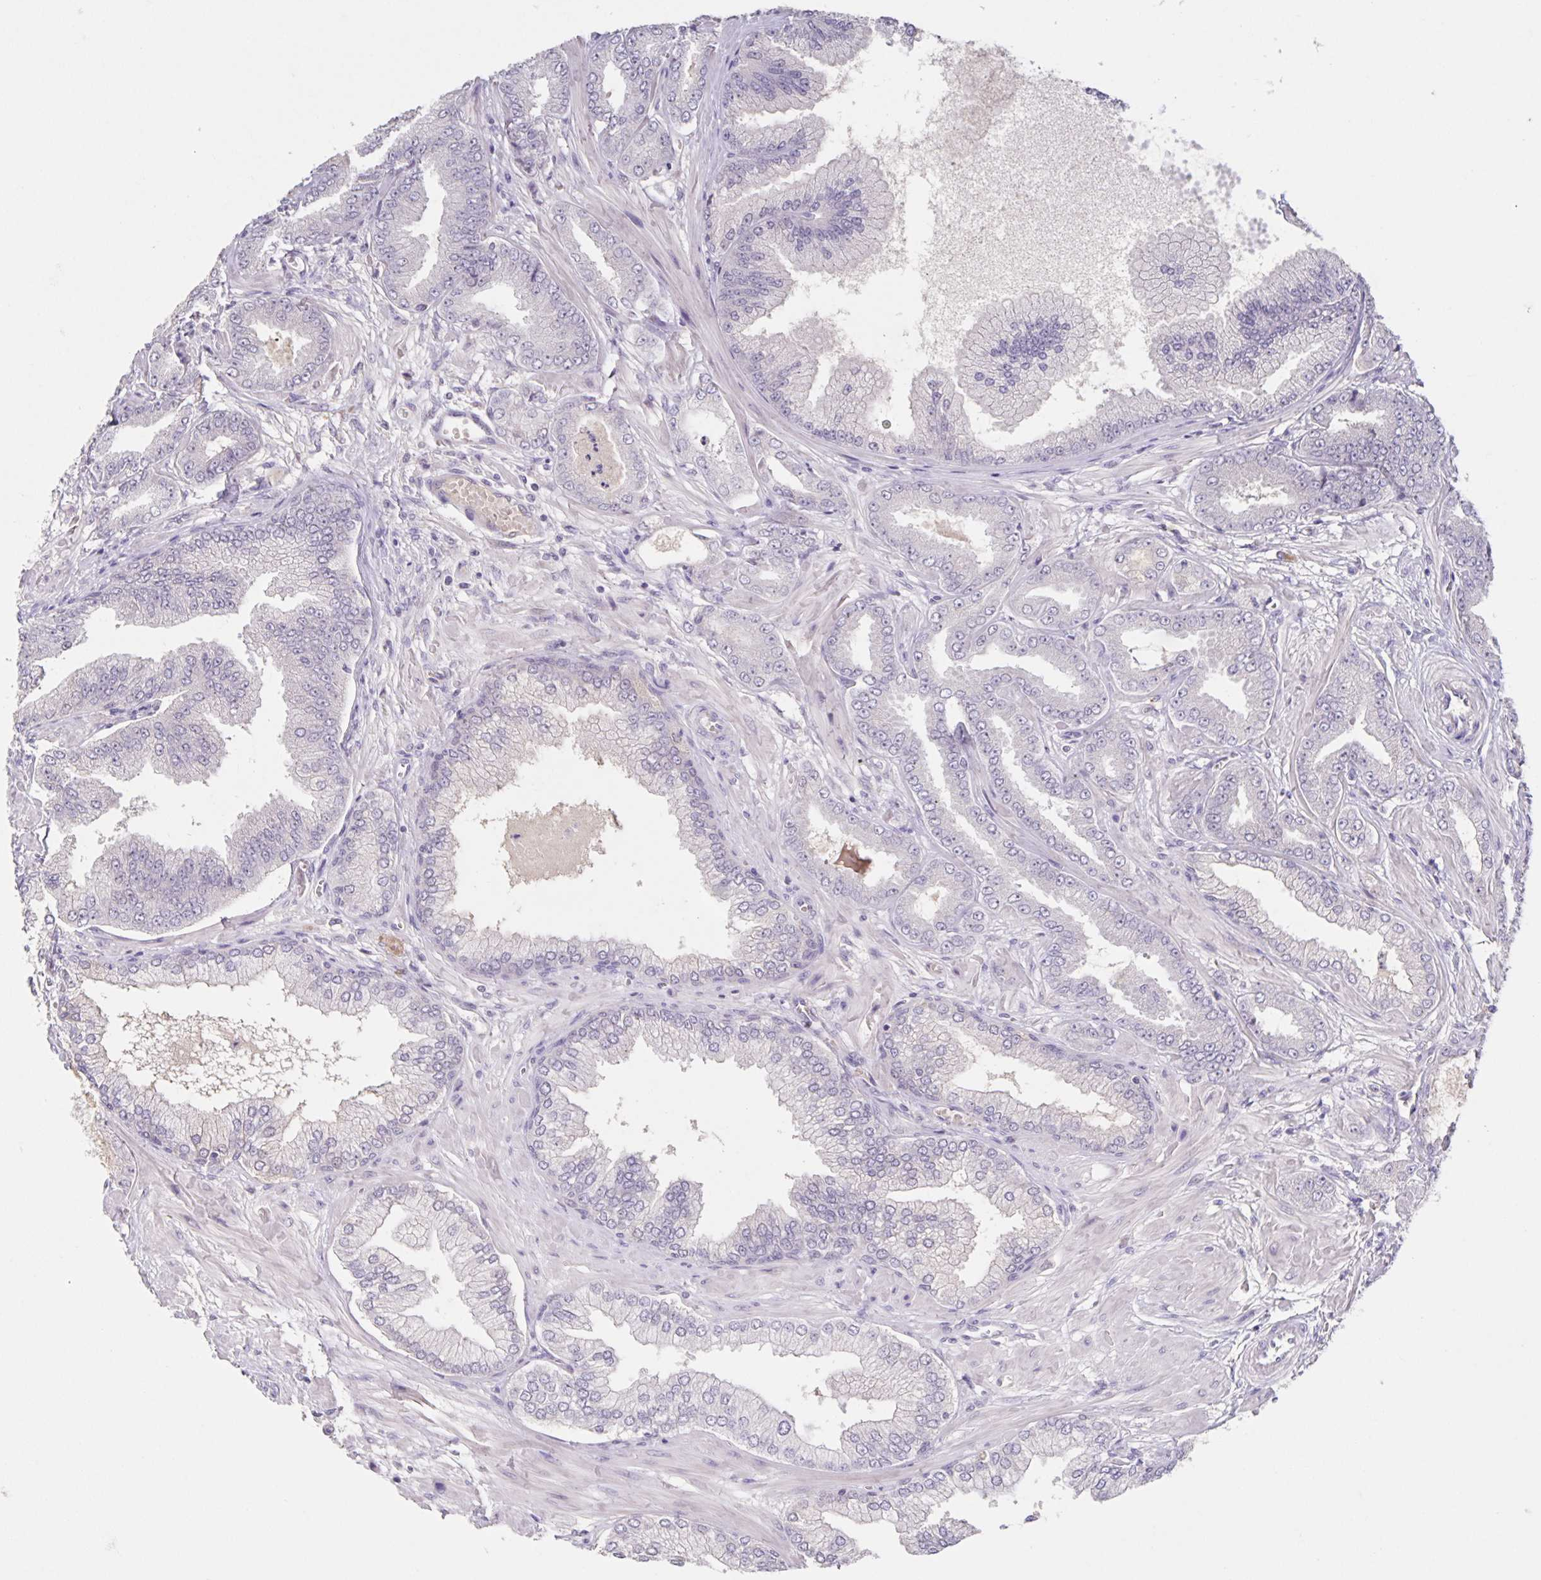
{"staining": {"intensity": "negative", "quantity": "none", "location": "none"}, "tissue": "prostate cancer", "cell_type": "Tumor cells", "image_type": "cancer", "snomed": [{"axis": "morphology", "description": "Adenocarcinoma, Low grade"}, {"axis": "topography", "description": "Prostate"}], "caption": "Immunohistochemical staining of human prostate low-grade adenocarcinoma shows no significant staining in tumor cells.", "gene": "INSL5", "patient": {"sex": "male", "age": 55}}